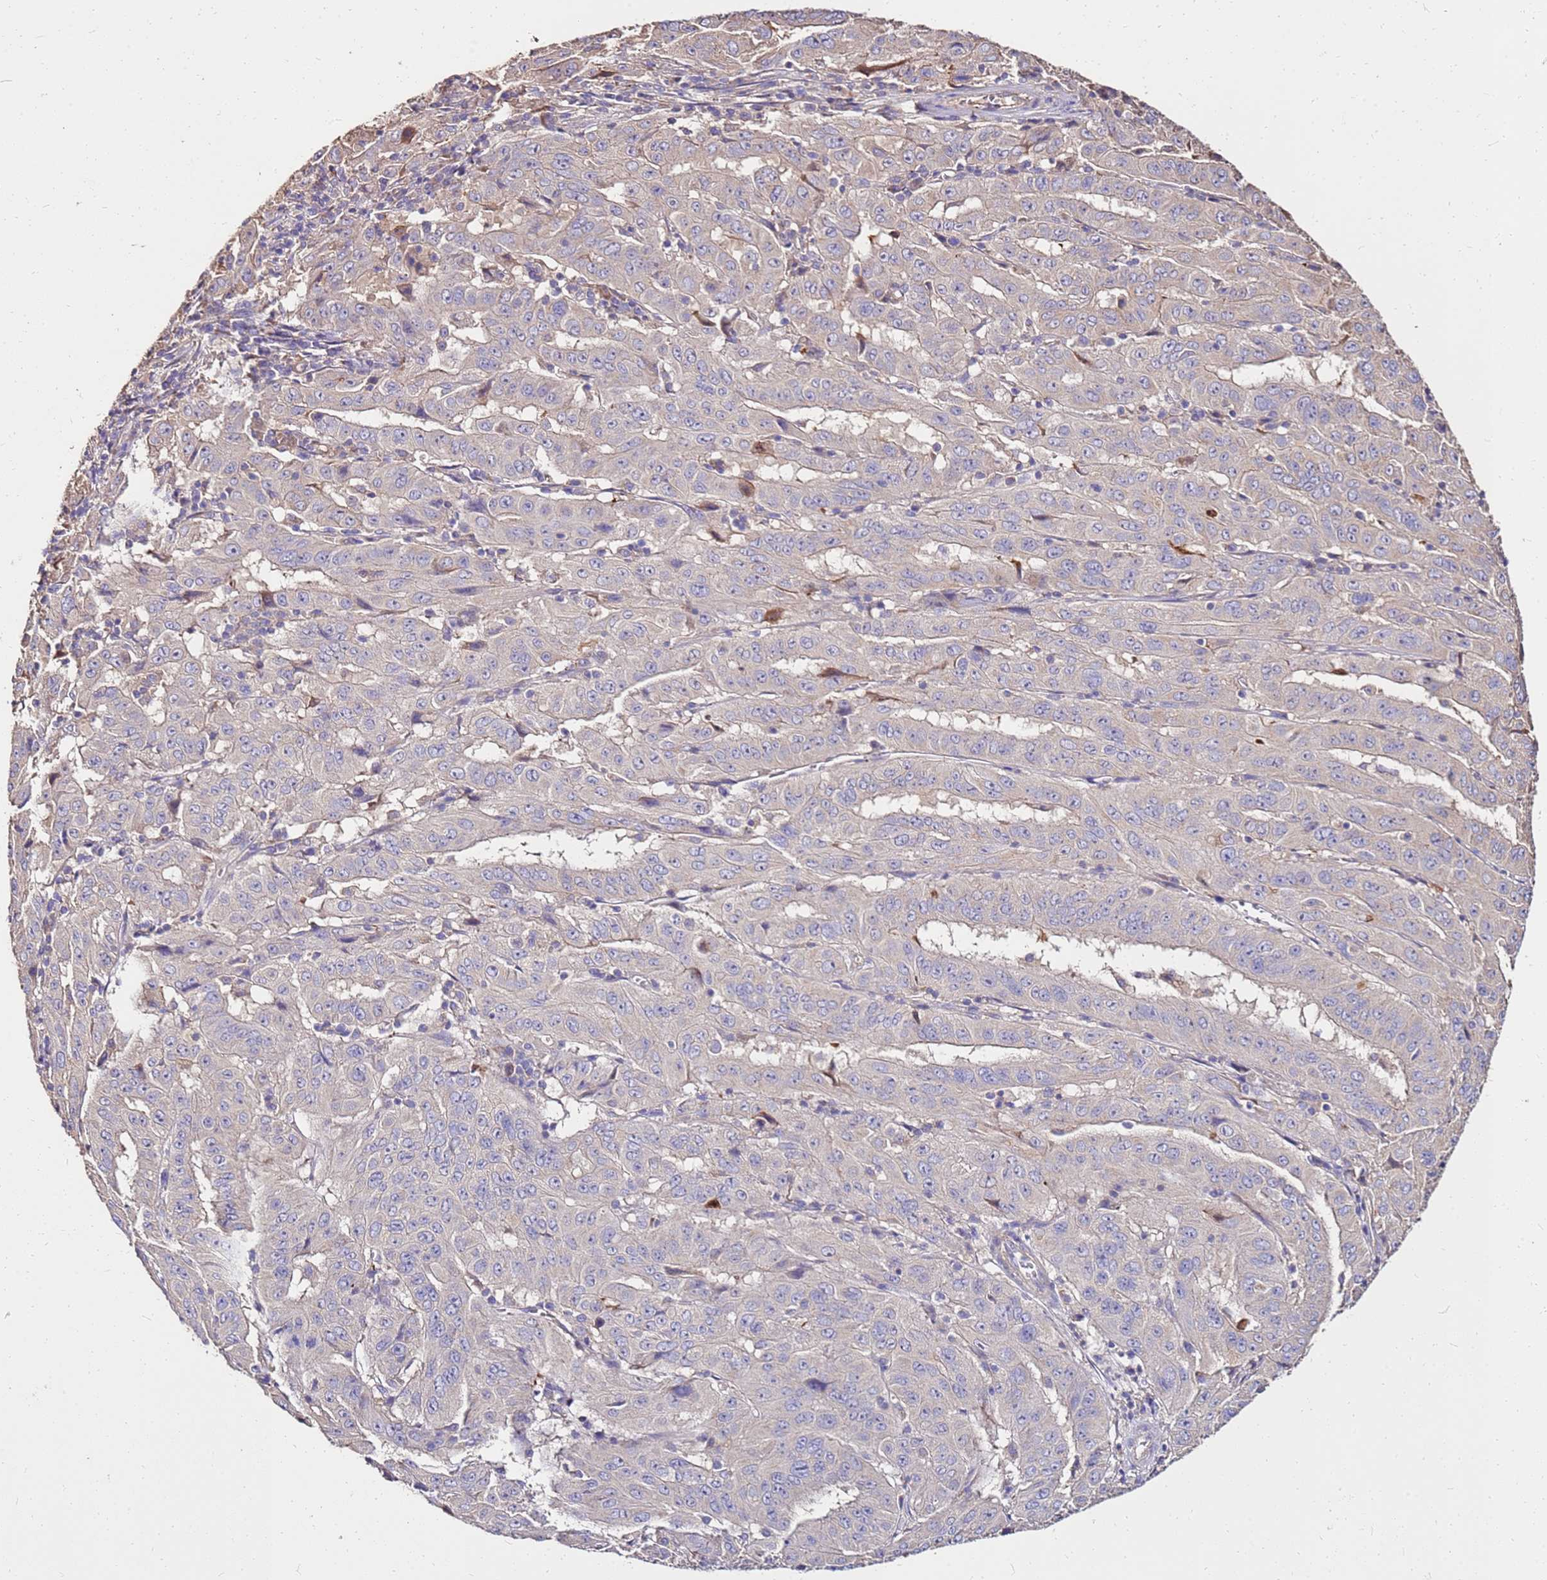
{"staining": {"intensity": "weak", "quantity": "25%-75%", "location": "cytoplasmic/membranous"}, "tissue": "pancreatic cancer", "cell_type": "Tumor cells", "image_type": "cancer", "snomed": [{"axis": "morphology", "description": "Adenocarcinoma, NOS"}, {"axis": "topography", "description": "Pancreas"}], "caption": "Immunohistochemistry (IHC) of pancreatic cancer displays low levels of weak cytoplasmic/membranous positivity in about 25%-75% of tumor cells.", "gene": "EXD3", "patient": {"sex": "male", "age": 63}}